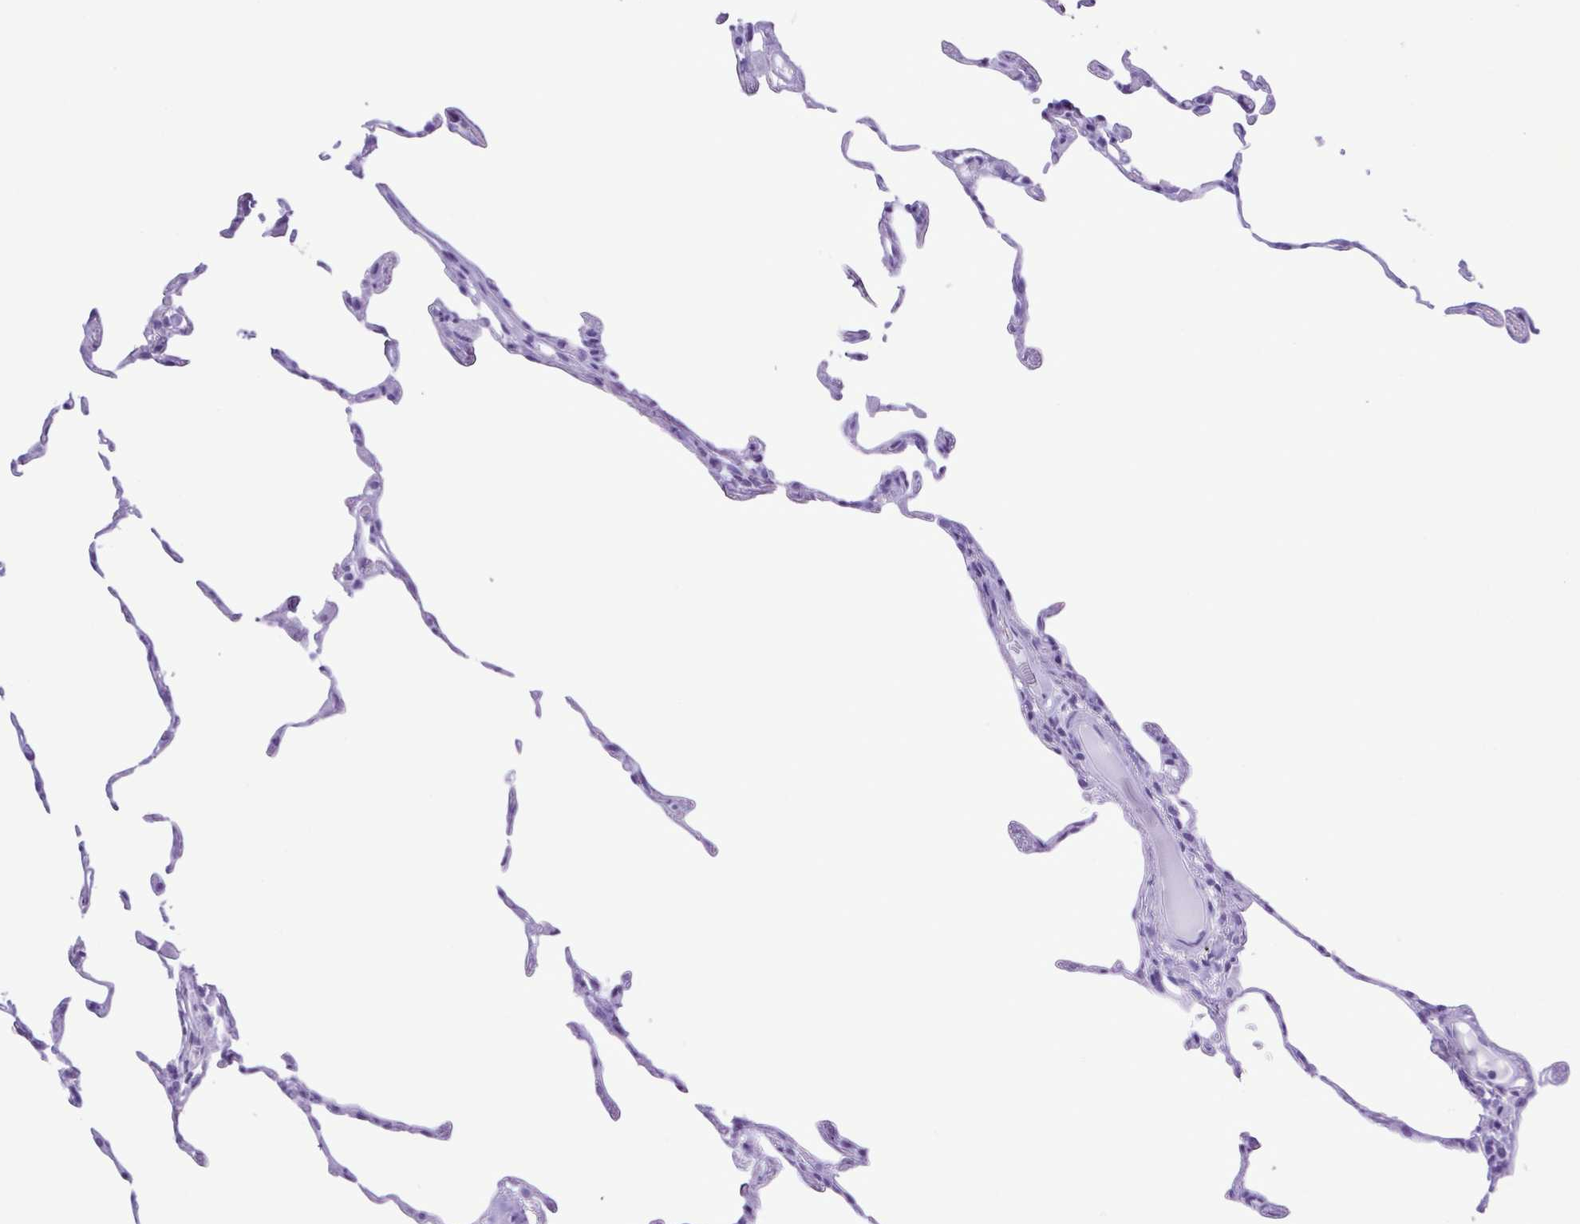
{"staining": {"intensity": "negative", "quantity": "none", "location": "none"}, "tissue": "lung", "cell_type": "Alveolar cells", "image_type": "normal", "snomed": [{"axis": "morphology", "description": "Normal tissue, NOS"}, {"axis": "topography", "description": "Lung"}], "caption": "Histopathology image shows no protein staining in alveolar cells of unremarkable lung.", "gene": "SYT1", "patient": {"sex": "female", "age": 57}}